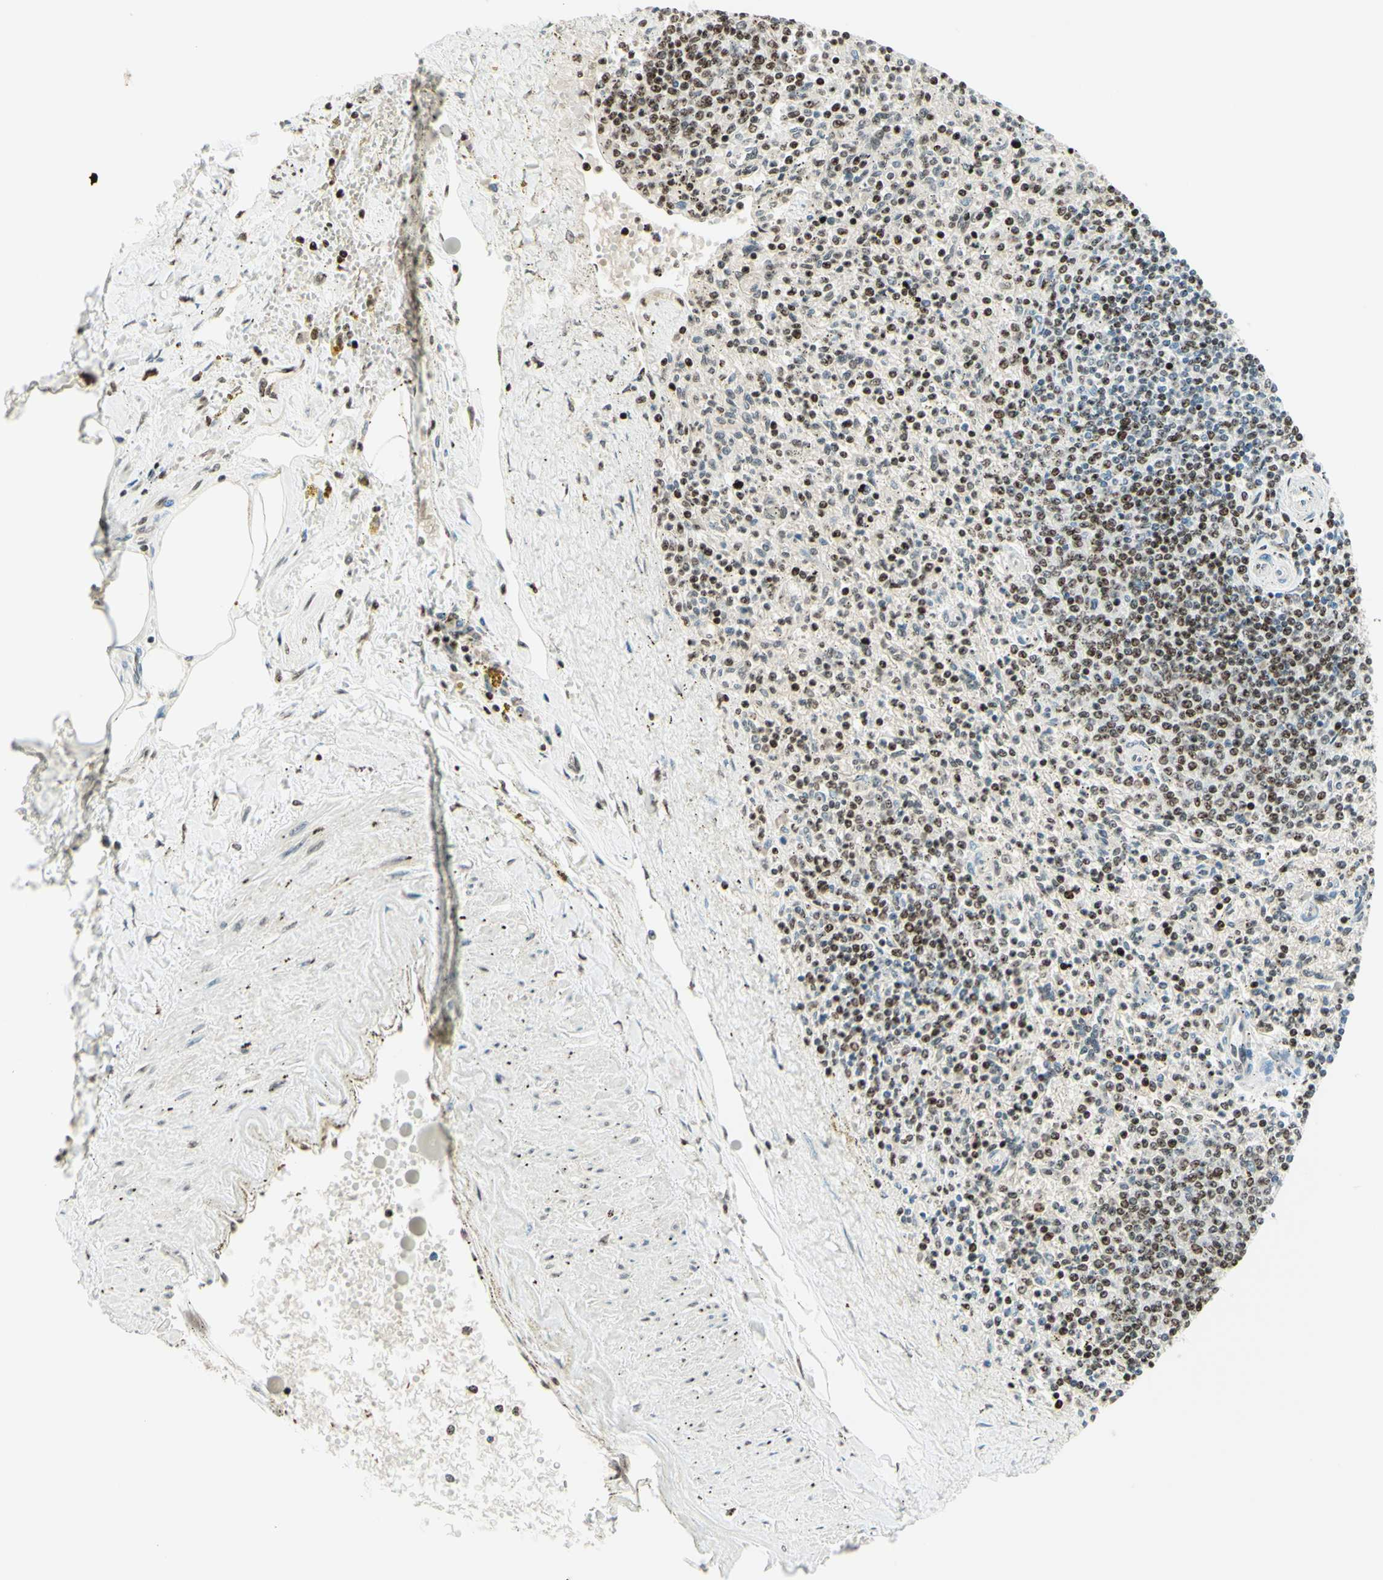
{"staining": {"intensity": "moderate", "quantity": "25%-75%", "location": "nuclear"}, "tissue": "spleen", "cell_type": "Cells in red pulp", "image_type": "normal", "snomed": [{"axis": "morphology", "description": "Normal tissue, NOS"}, {"axis": "topography", "description": "Spleen"}], "caption": "This is a micrograph of immunohistochemistry (IHC) staining of benign spleen, which shows moderate staining in the nuclear of cells in red pulp.", "gene": "CDKL5", "patient": {"sex": "male", "age": 72}}